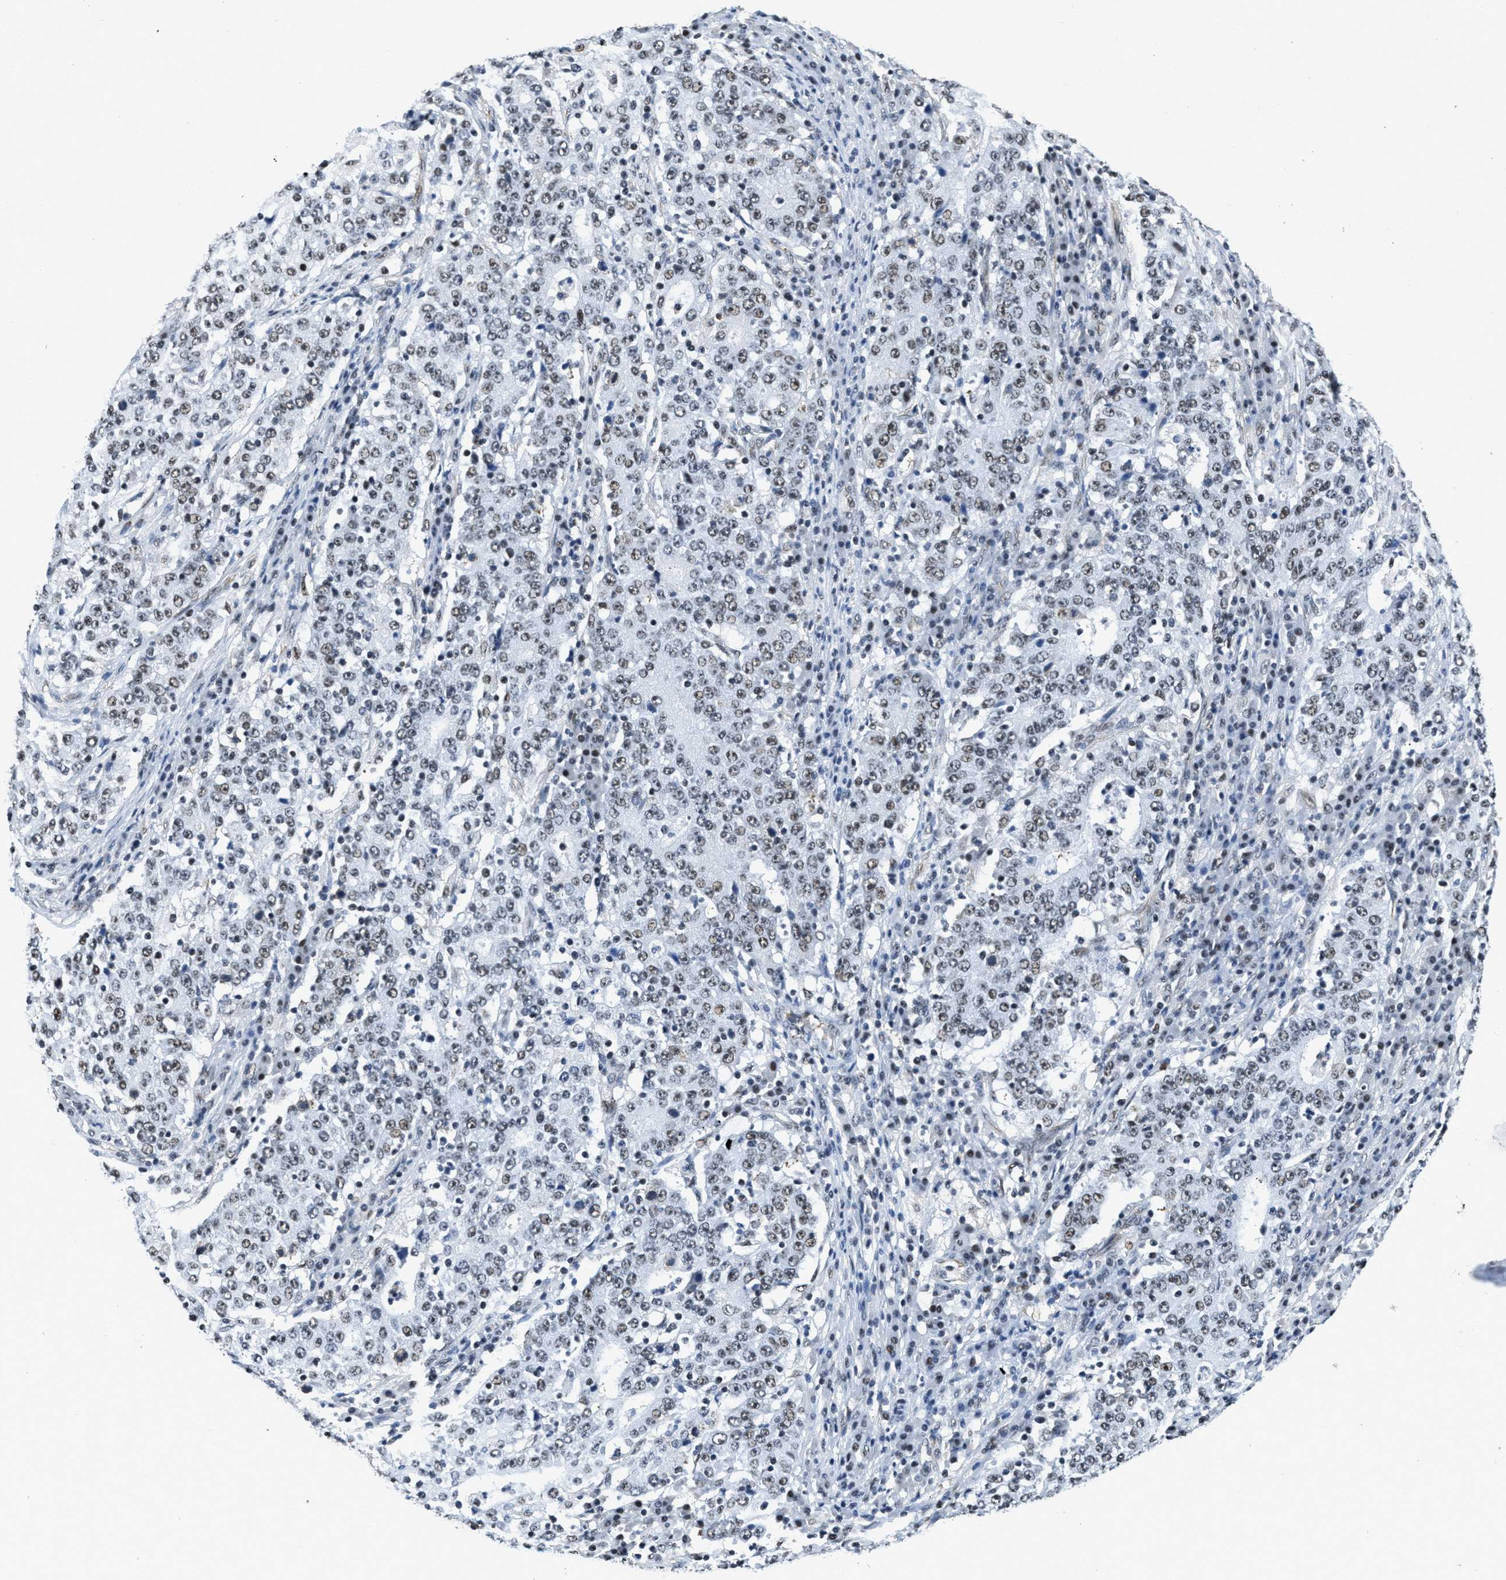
{"staining": {"intensity": "weak", "quantity": ">75%", "location": "nuclear"}, "tissue": "stomach cancer", "cell_type": "Tumor cells", "image_type": "cancer", "snomed": [{"axis": "morphology", "description": "Adenocarcinoma, NOS"}, {"axis": "topography", "description": "Stomach"}], "caption": "Immunohistochemical staining of stomach adenocarcinoma shows low levels of weak nuclear staining in approximately >75% of tumor cells.", "gene": "CCNE1", "patient": {"sex": "male", "age": 59}}